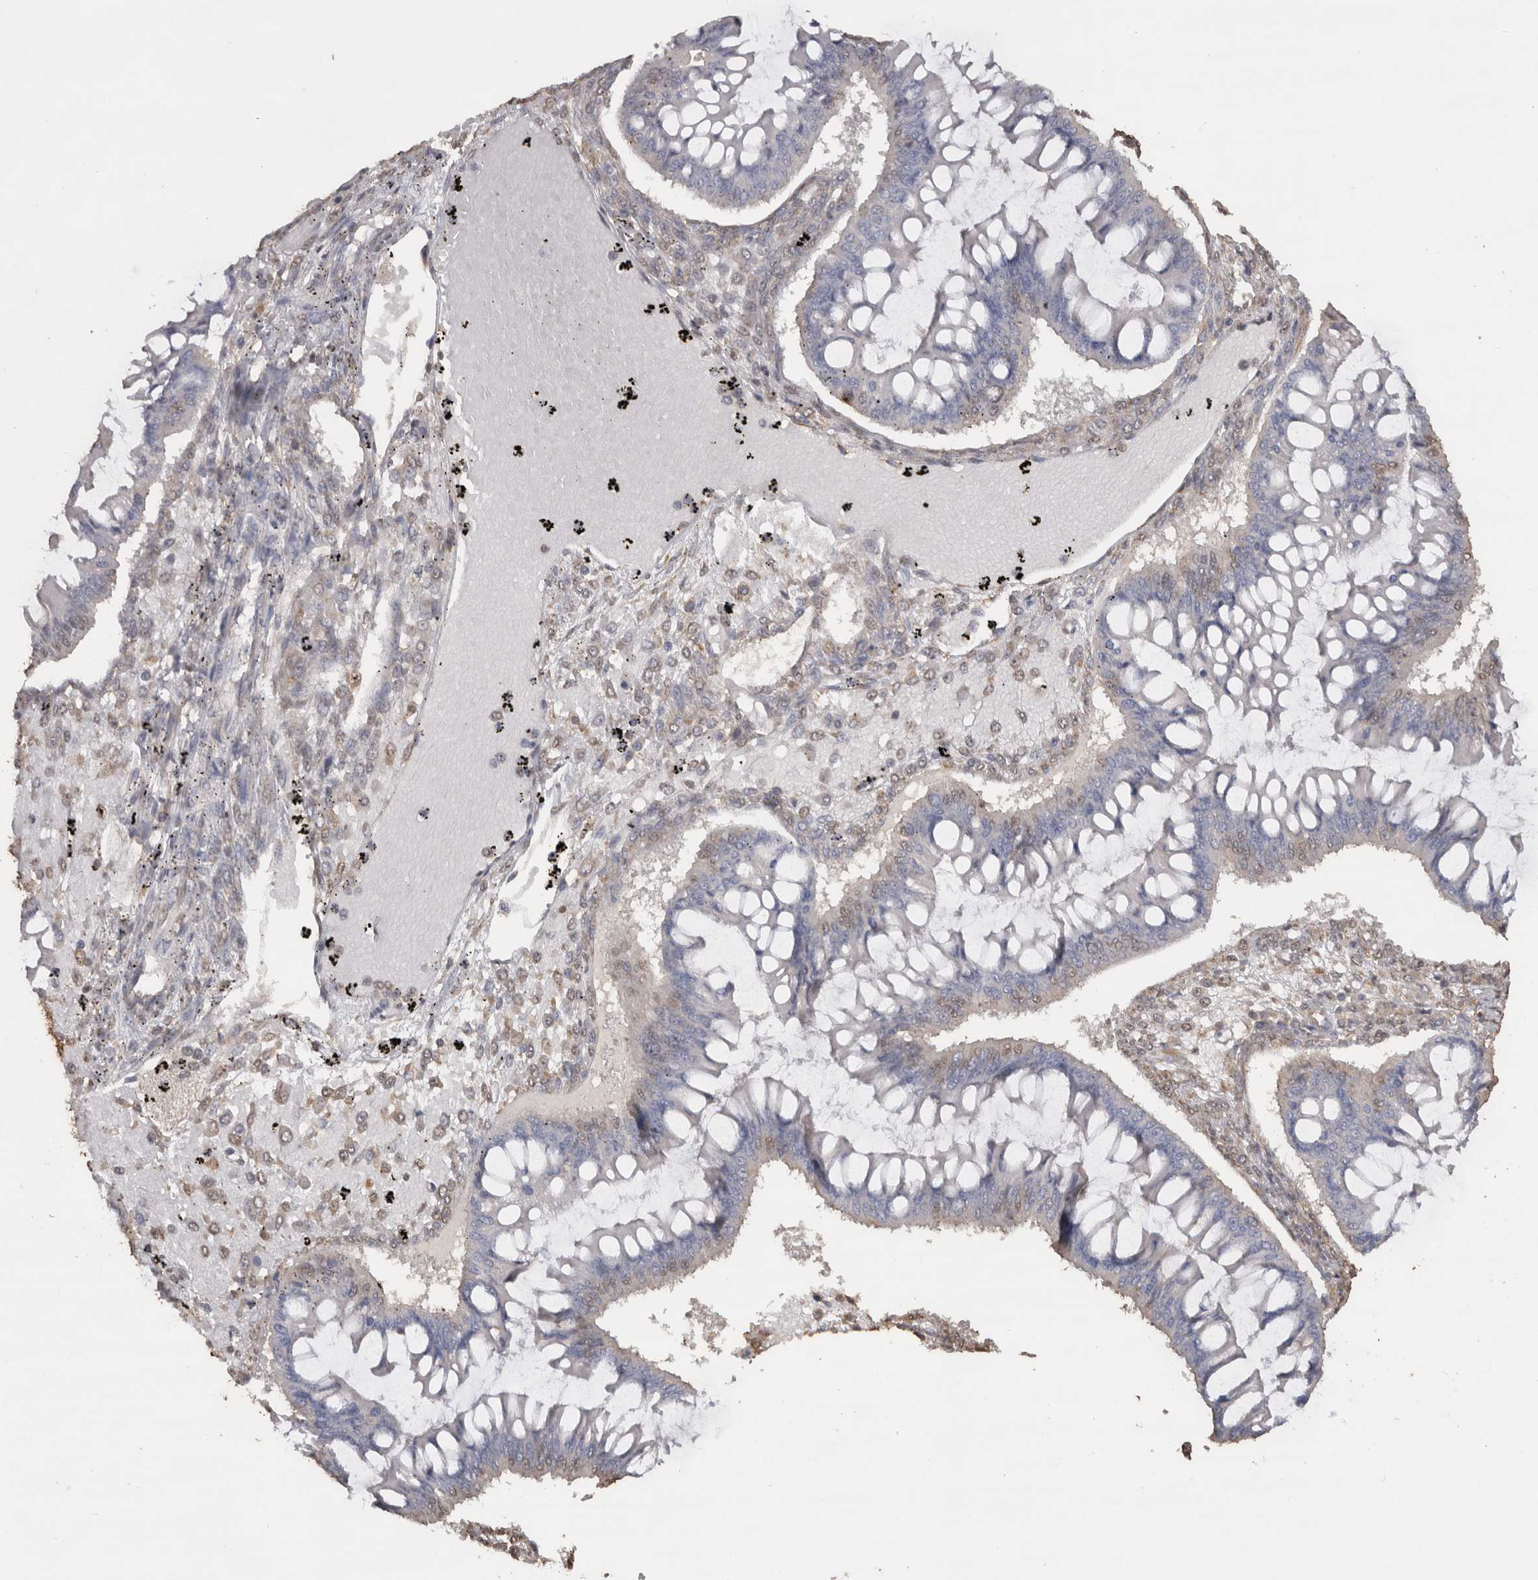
{"staining": {"intensity": "weak", "quantity": "25%-75%", "location": "nuclear"}, "tissue": "ovarian cancer", "cell_type": "Tumor cells", "image_type": "cancer", "snomed": [{"axis": "morphology", "description": "Cystadenocarcinoma, mucinous, NOS"}, {"axis": "topography", "description": "Ovary"}], "caption": "DAB (3,3'-diaminobenzidine) immunohistochemical staining of human ovarian cancer shows weak nuclear protein expression in about 25%-75% of tumor cells.", "gene": "CRELD2", "patient": {"sex": "female", "age": 73}}